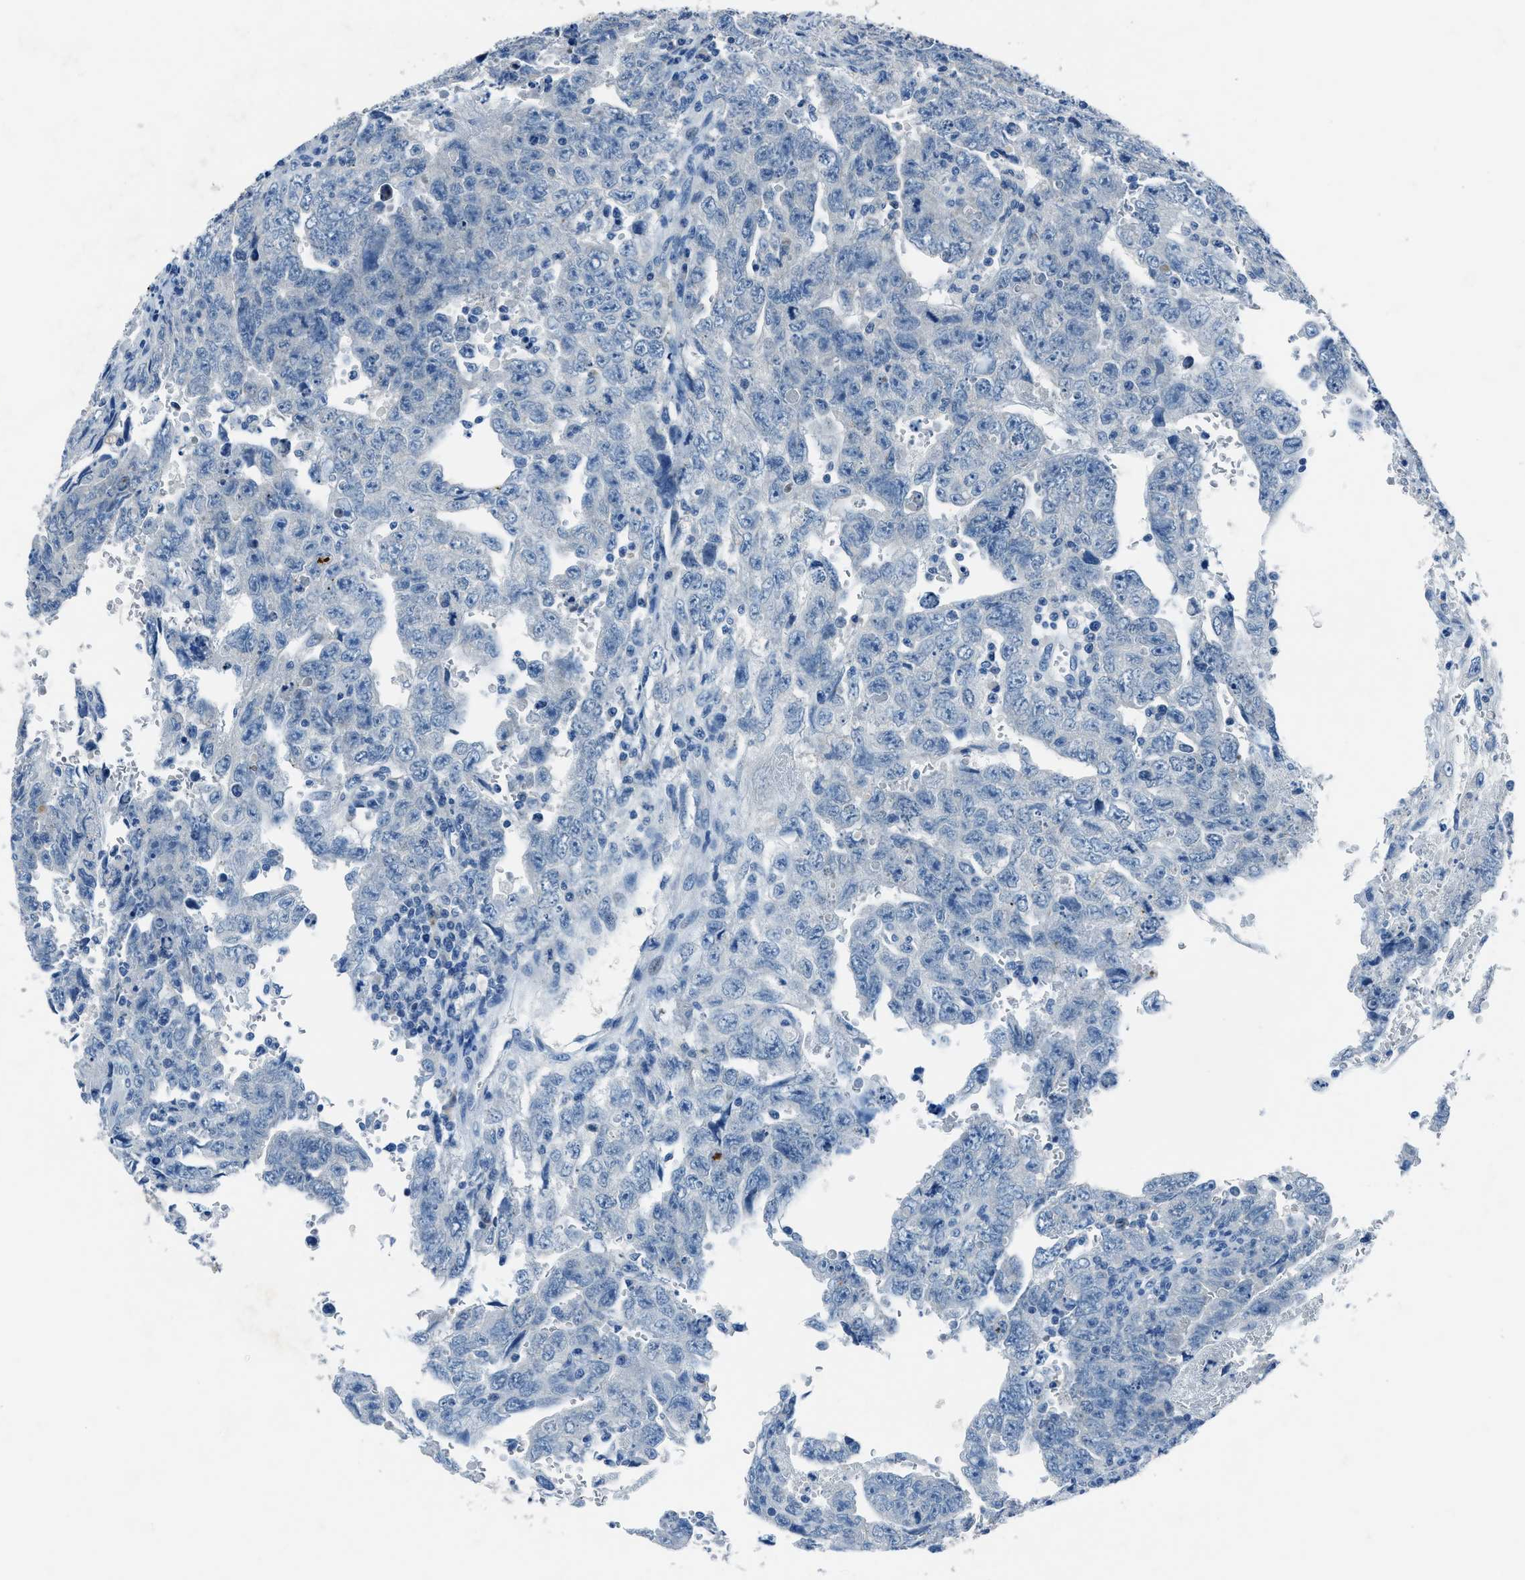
{"staining": {"intensity": "negative", "quantity": "none", "location": "none"}, "tissue": "testis cancer", "cell_type": "Tumor cells", "image_type": "cancer", "snomed": [{"axis": "morphology", "description": "Carcinoma, Embryonal, NOS"}, {"axis": "topography", "description": "Testis"}], "caption": "Image shows no protein expression in tumor cells of testis embryonal carcinoma tissue.", "gene": "ADAM2", "patient": {"sex": "male", "age": 28}}